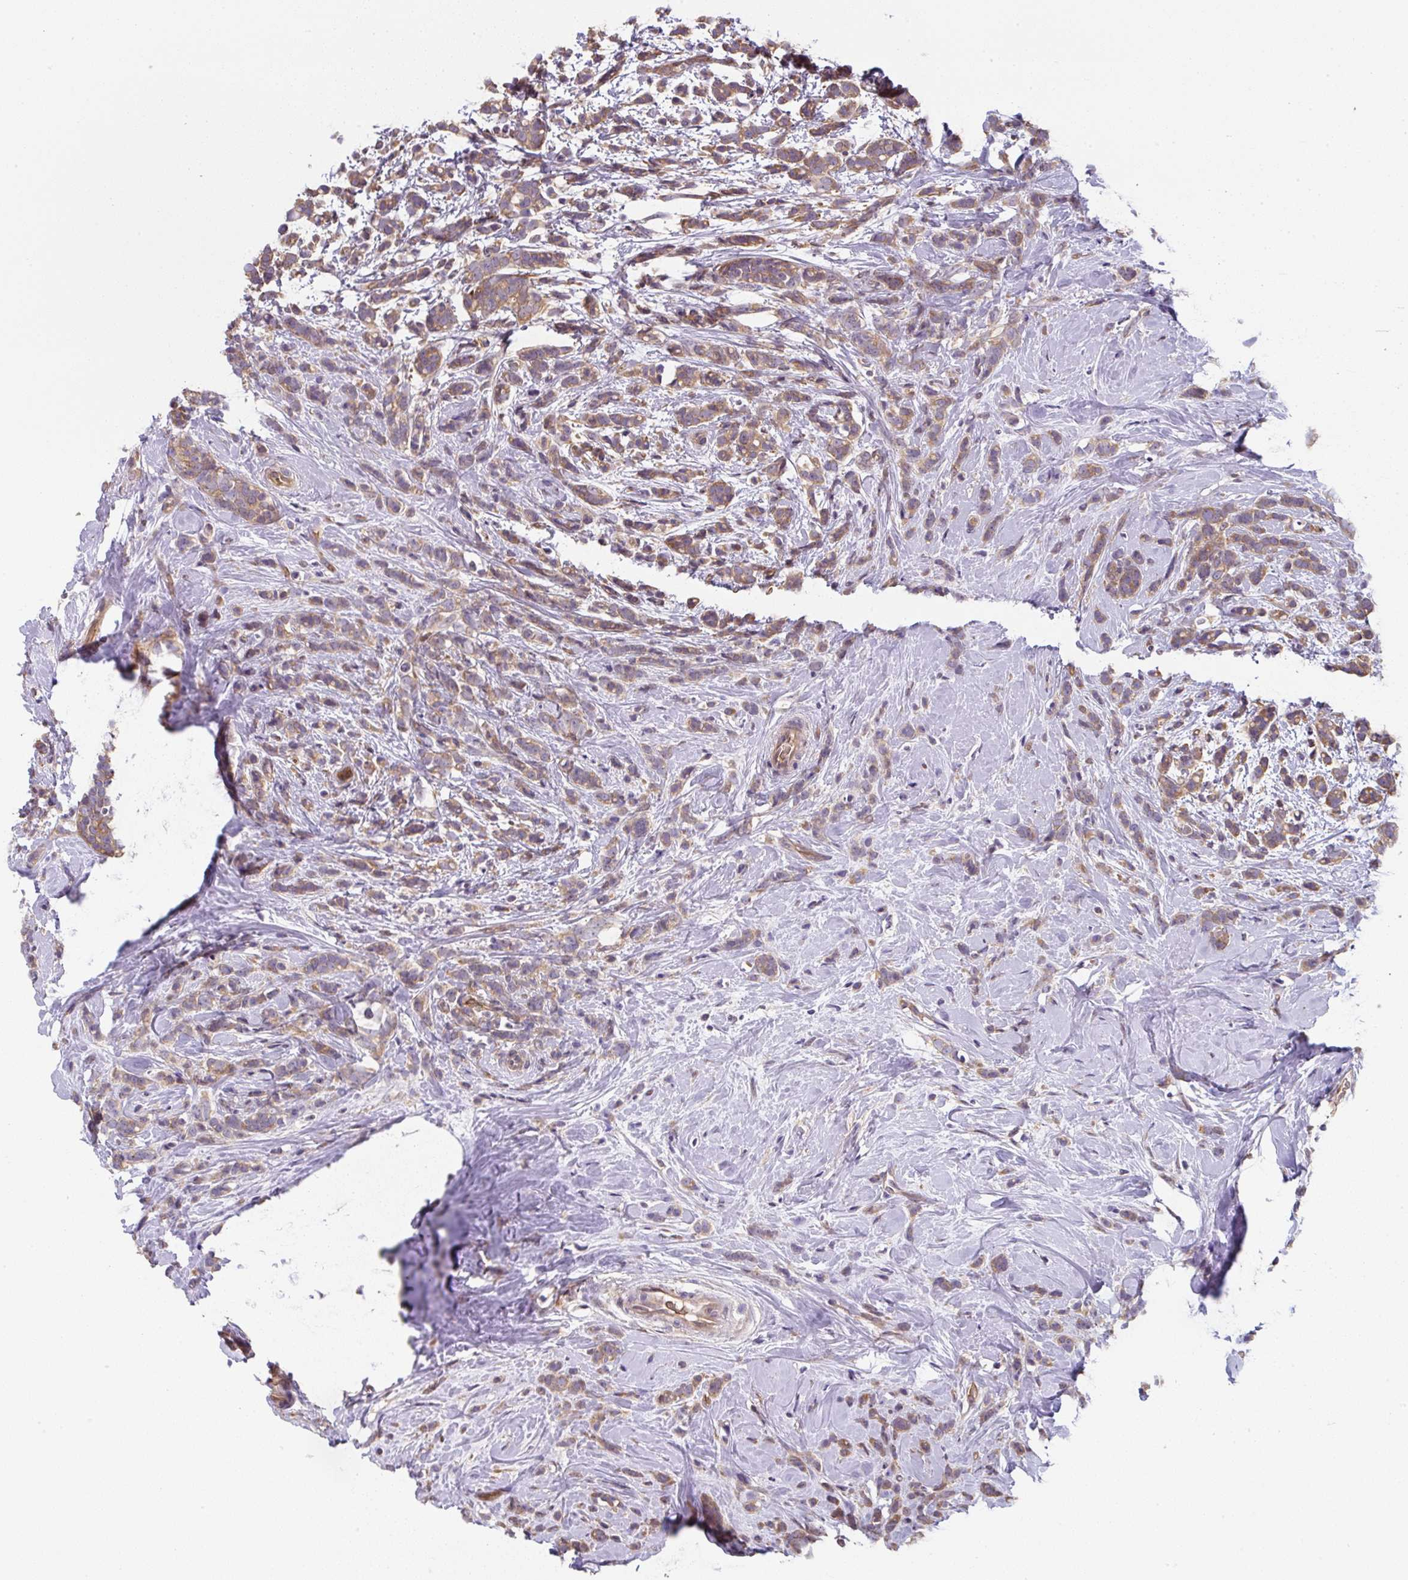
{"staining": {"intensity": "moderate", "quantity": ">75%", "location": "cytoplasmic/membranous"}, "tissue": "breast cancer", "cell_type": "Tumor cells", "image_type": "cancer", "snomed": [{"axis": "morphology", "description": "Lobular carcinoma"}, {"axis": "topography", "description": "Breast"}], "caption": "Breast cancer was stained to show a protein in brown. There is medium levels of moderate cytoplasmic/membranous positivity in about >75% of tumor cells.", "gene": "ST13", "patient": {"sex": "female", "age": 58}}